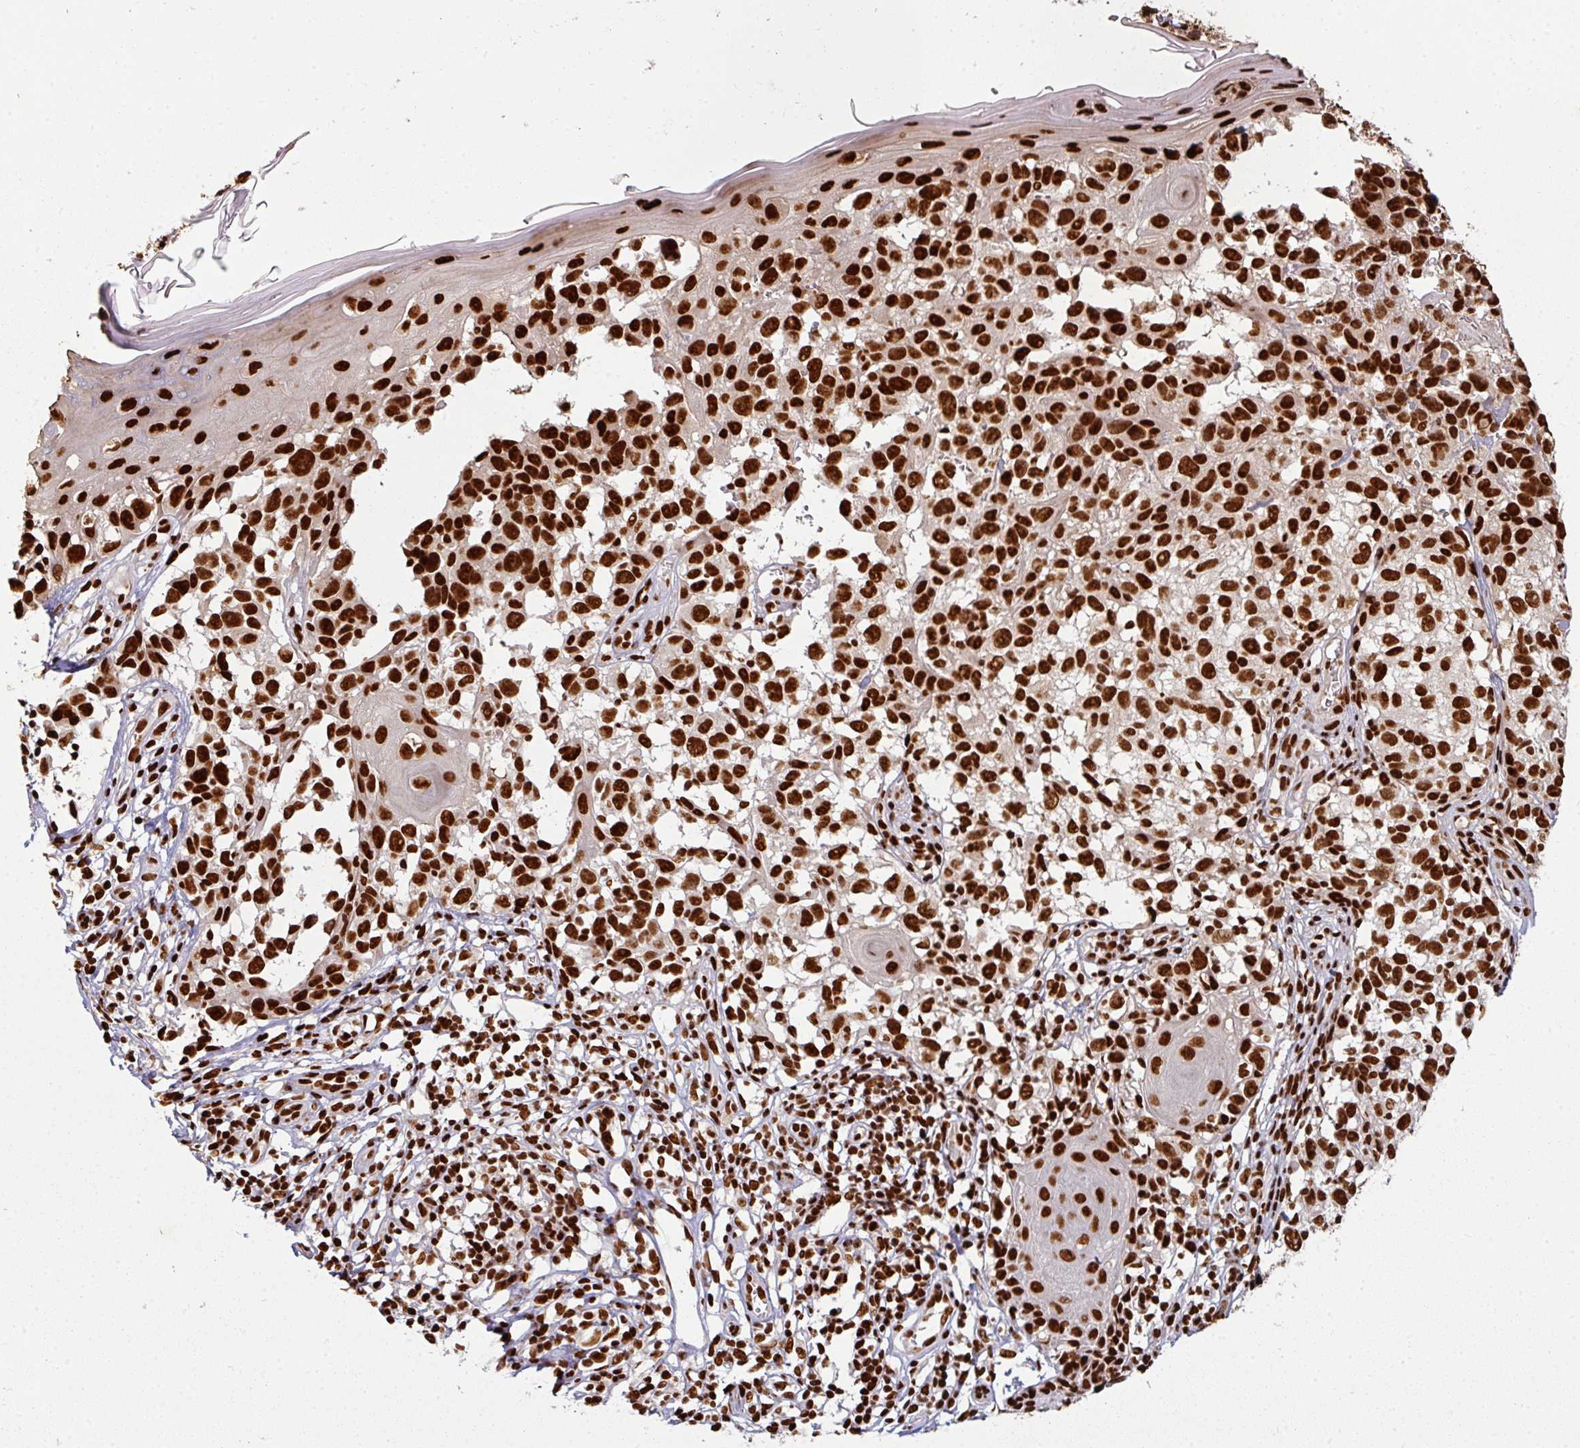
{"staining": {"intensity": "strong", "quantity": ">75%", "location": "nuclear"}, "tissue": "melanoma", "cell_type": "Tumor cells", "image_type": "cancer", "snomed": [{"axis": "morphology", "description": "Malignant melanoma, NOS"}, {"axis": "topography", "description": "Skin"}], "caption": "Tumor cells show high levels of strong nuclear expression in approximately >75% of cells in melanoma.", "gene": "SIK3", "patient": {"sex": "male", "age": 73}}